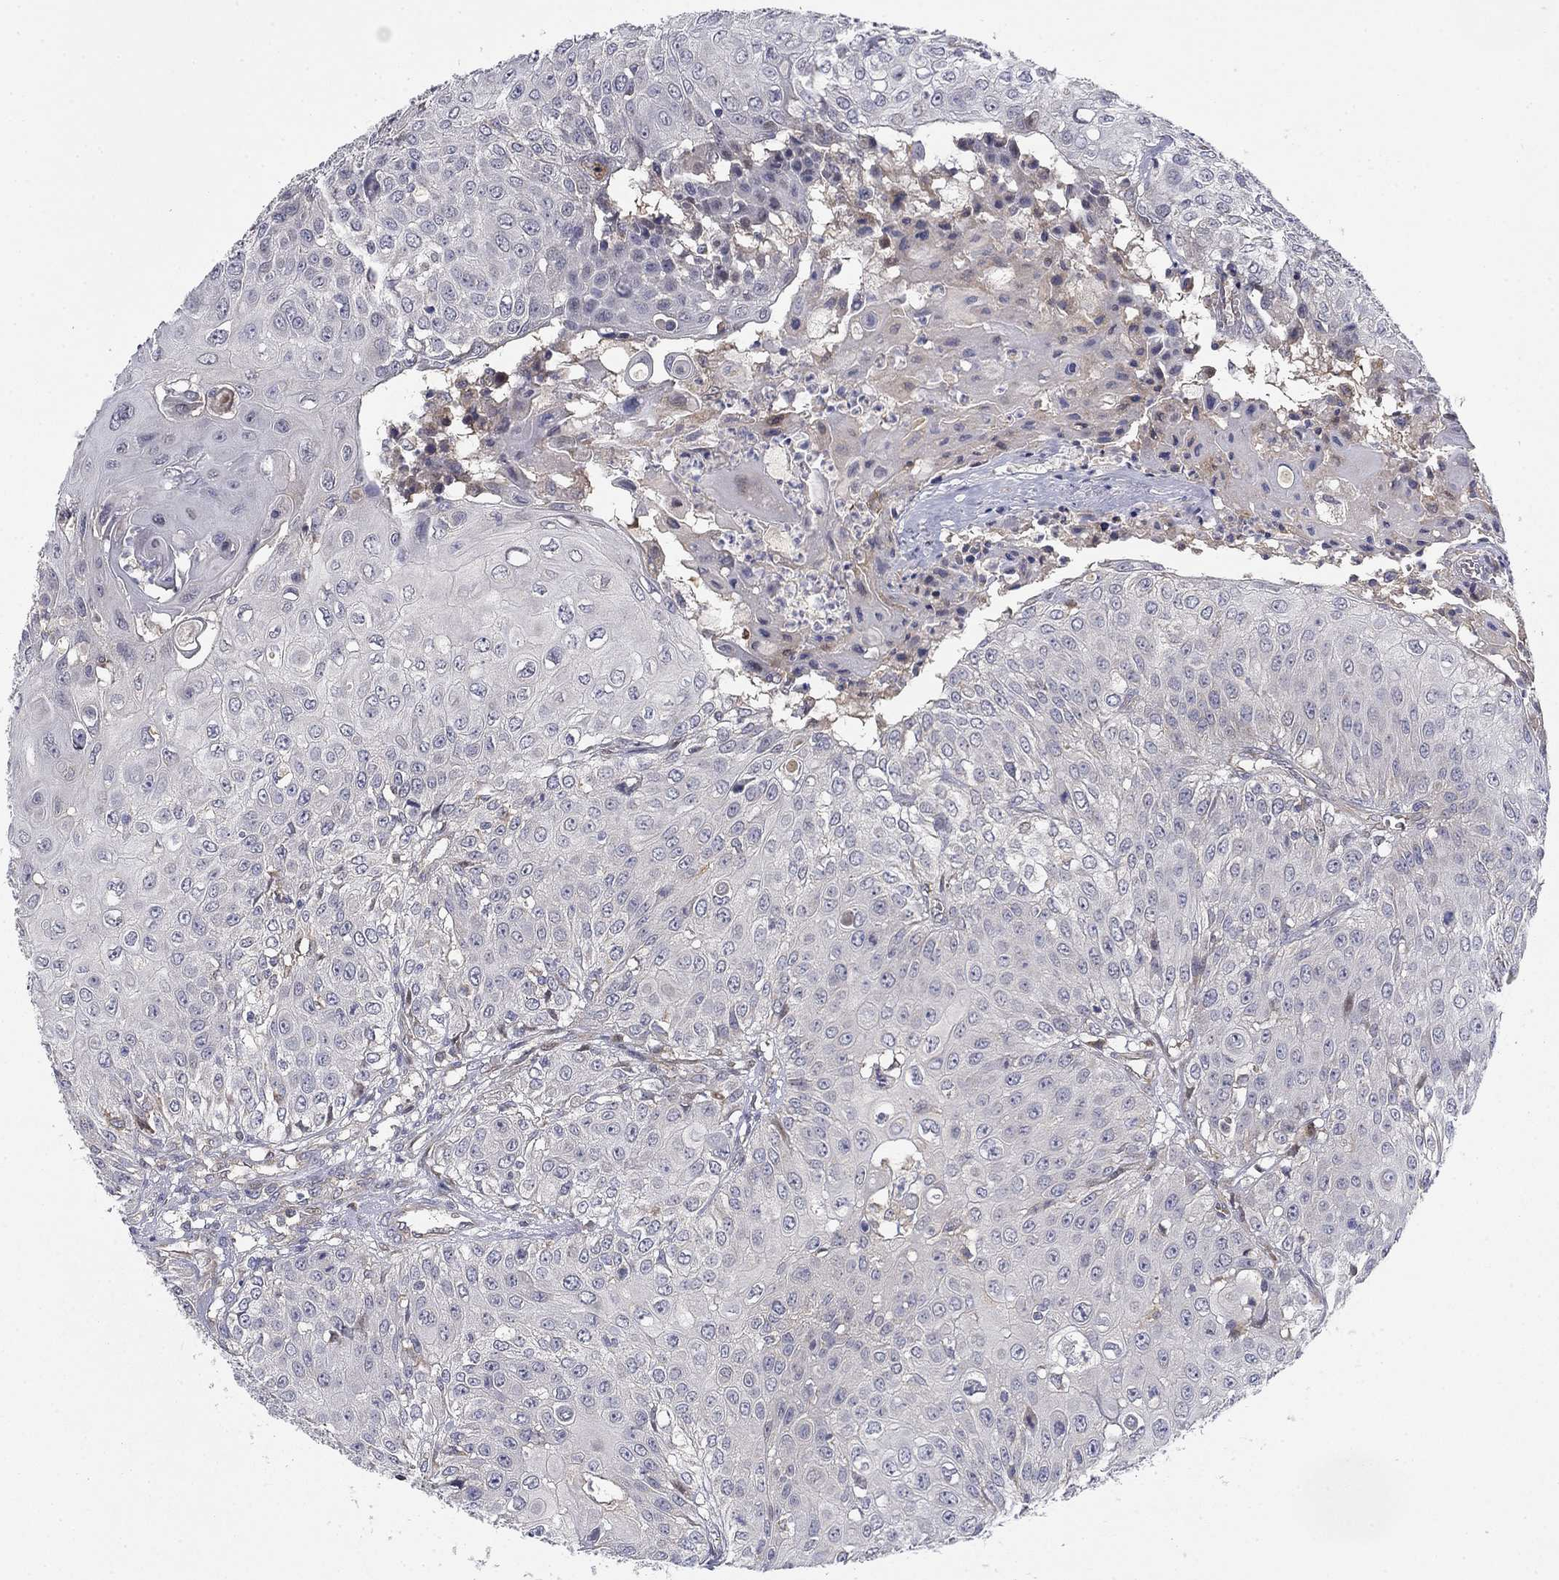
{"staining": {"intensity": "negative", "quantity": "none", "location": "none"}, "tissue": "urothelial cancer", "cell_type": "Tumor cells", "image_type": "cancer", "snomed": [{"axis": "morphology", "description": "Urothelial carcinoma, High grade"}, {"axis": "topography", "description": "Urinary bladder"}], "caption": "Tumor cells are negative for brown protein staining in high-grade urothelial carcinoma.", "gene": "MMAA", "patient": {"sex": "female", "age": 79}}